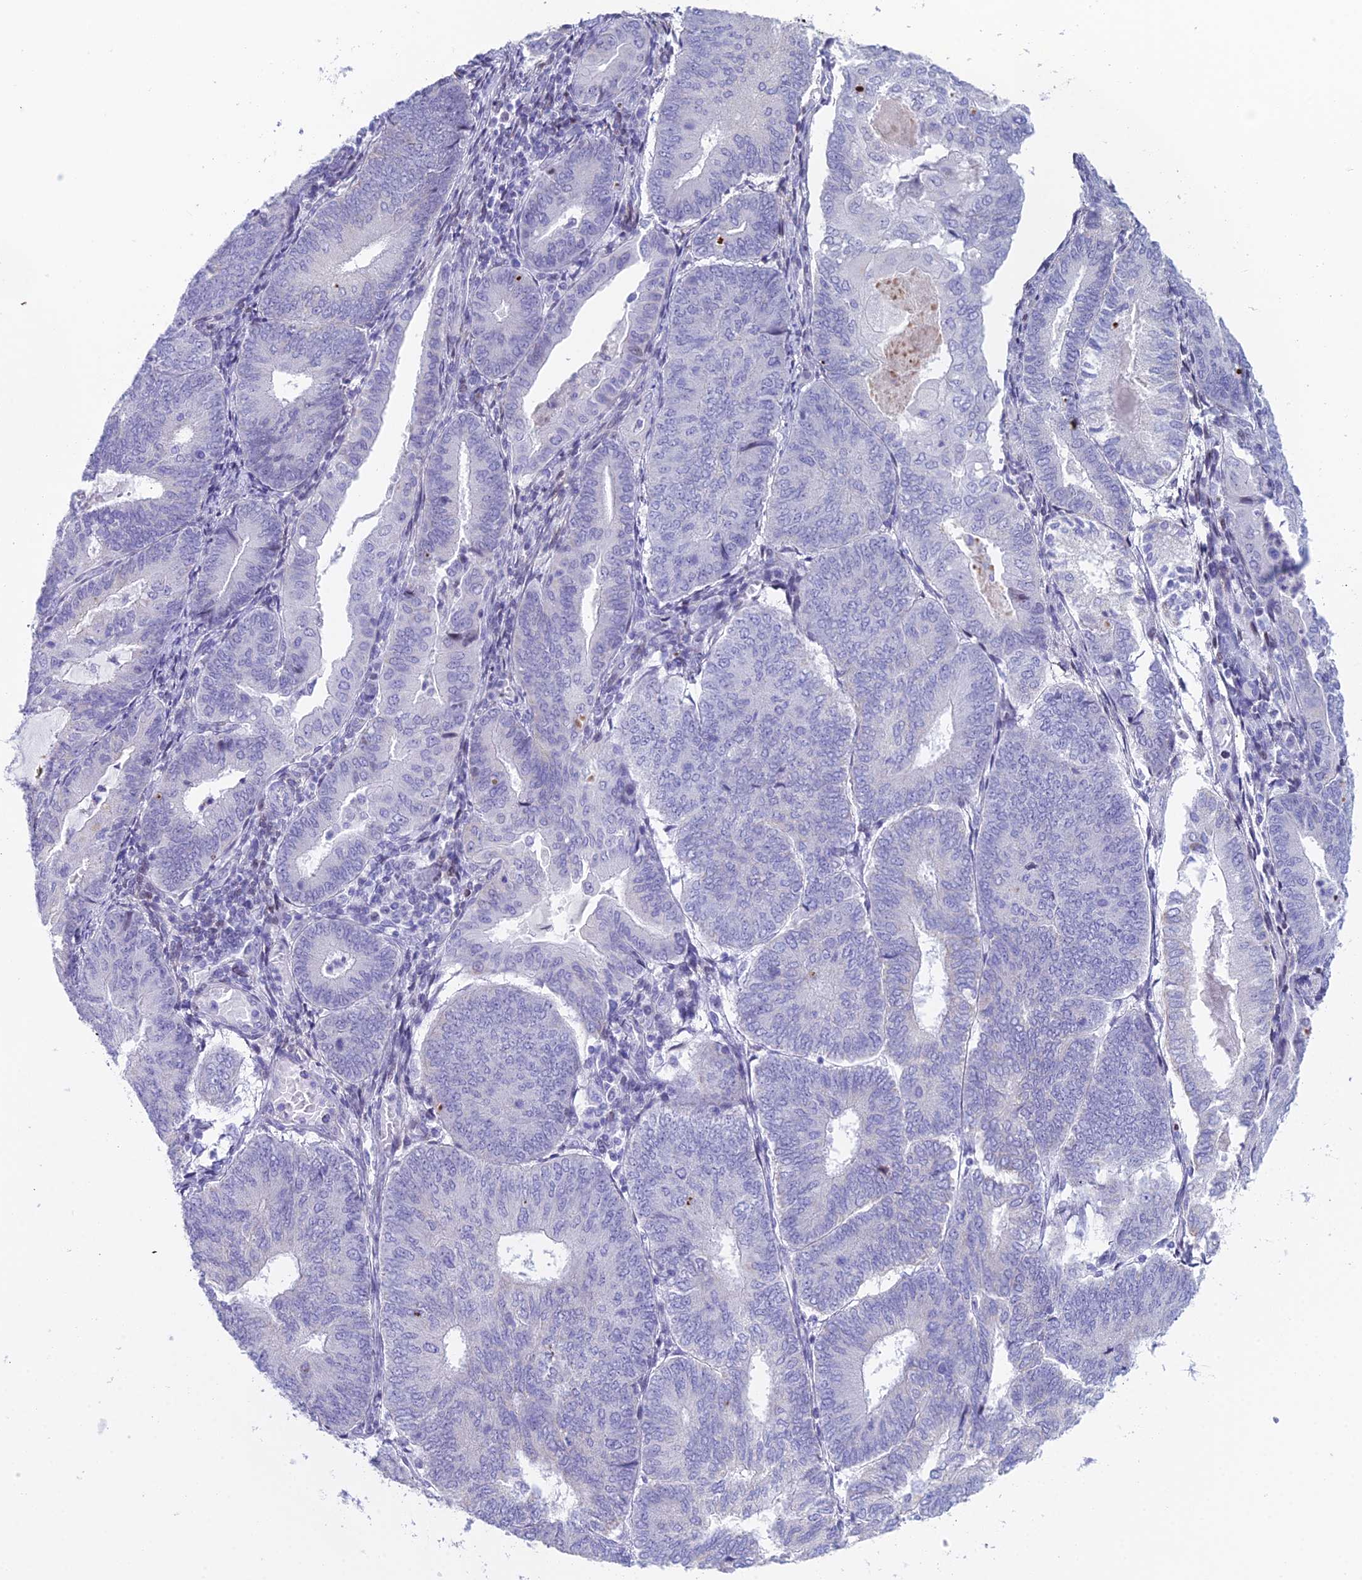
{"staining": {"intensity": "negative", "quantity": "none", "location": "none"}, "tissue": "endometrial cancer", "cell_type": "Tumor cells", "image_type": "cancer", "snomed": [{"axis": "morphology", "description": "Adenocarcinoma, NOS"}, {"axis": "topography", "description": "Endometrium"}], "caption": "Immunohistochemistry of endometrial cancer (adenocarcinoma) reveals no expression in tumor cells.", "gene": "CC2D2A", "patient": {"sex": "female", "age": 81}}